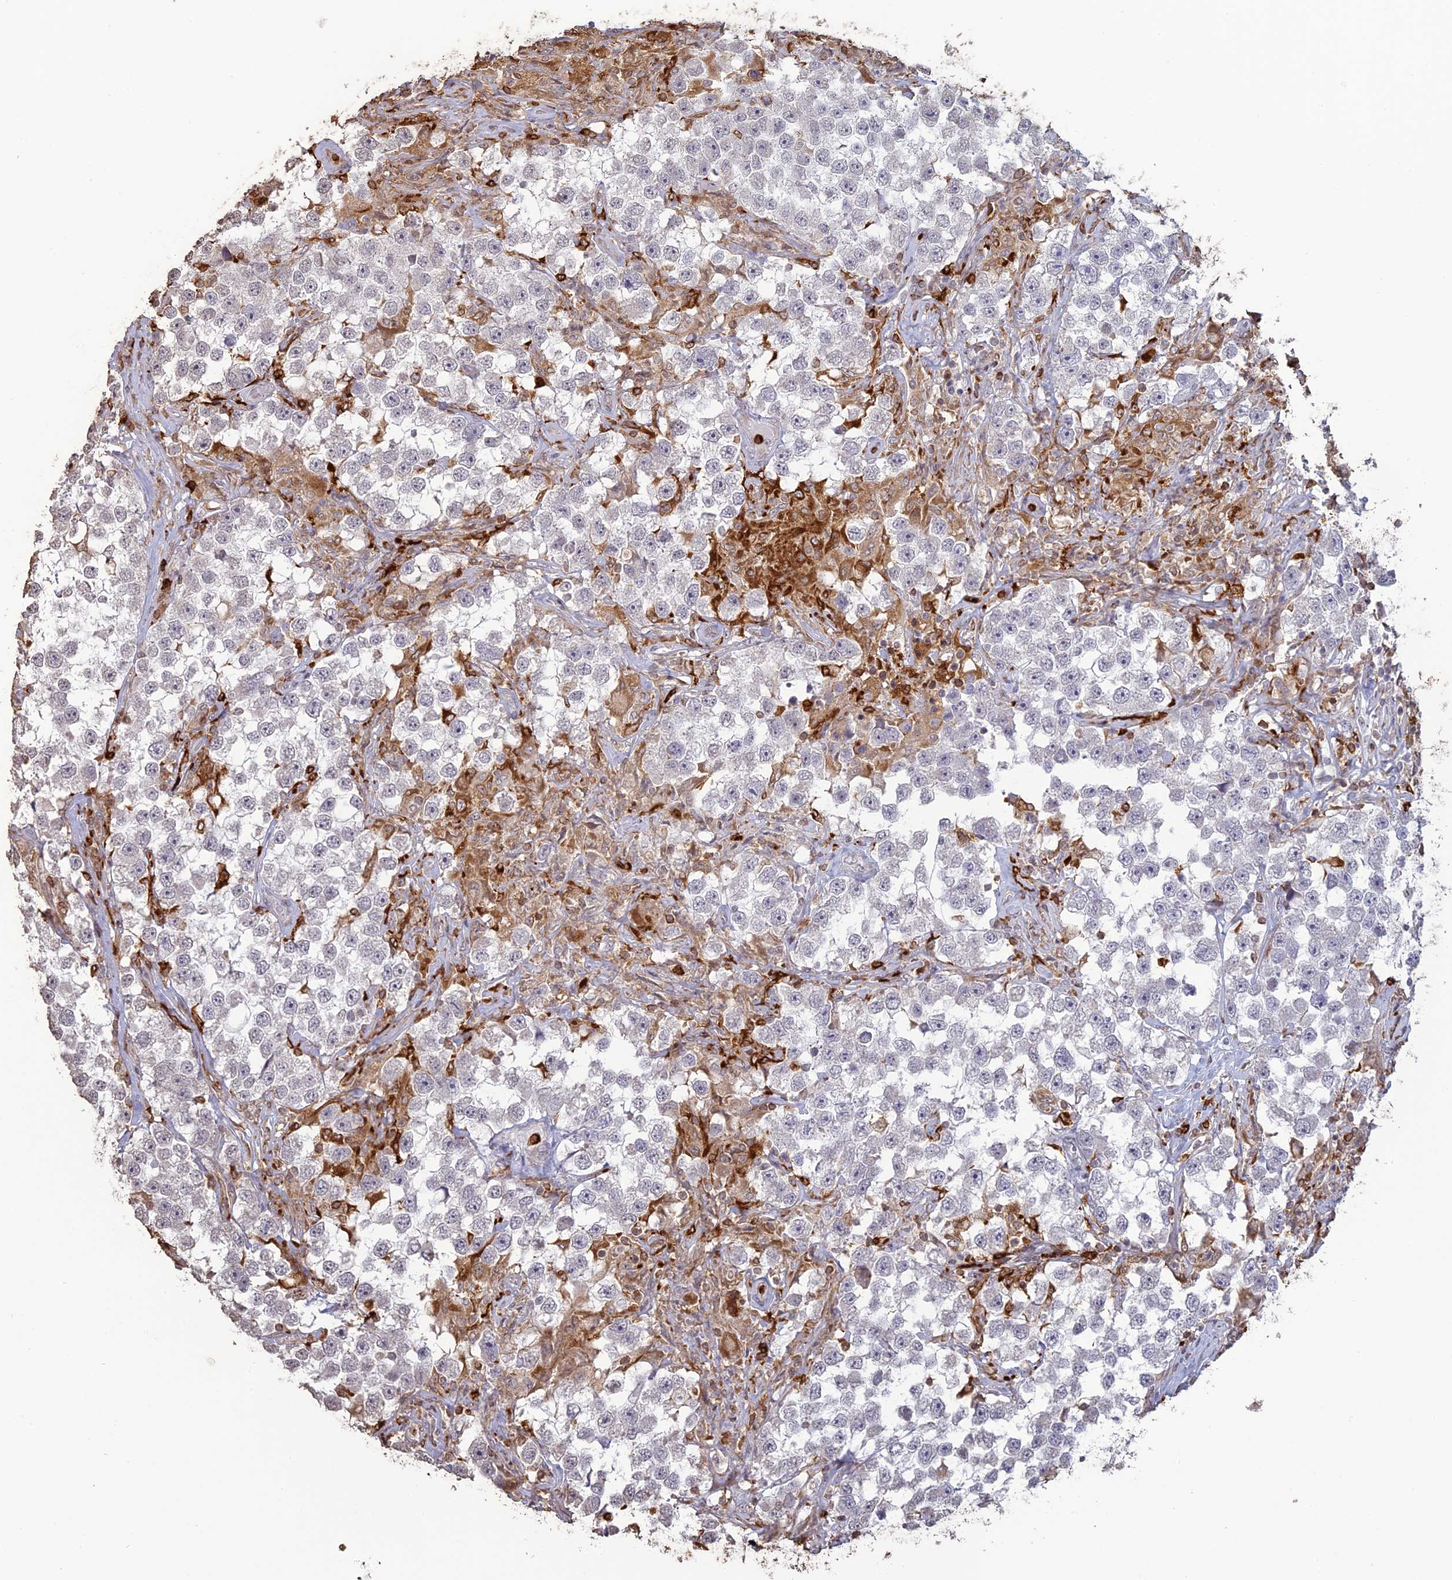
{"staining": {"intensity": "negative", "quantity": "none", "location": "none"}, "tissue": "testis cancer", "cell_type": "Tumor cells", "image_type": "cancer", "snomed": [{"axis": "morphology", "description": "Seminoma, NOS"}, {"axis": "topography", "description": "Testis"}], "caption": "Tumor cells show no significant protein expression in seminoma (testis).", "gene": "APOBR", "patient": {"sex": "male", "age": 46}}